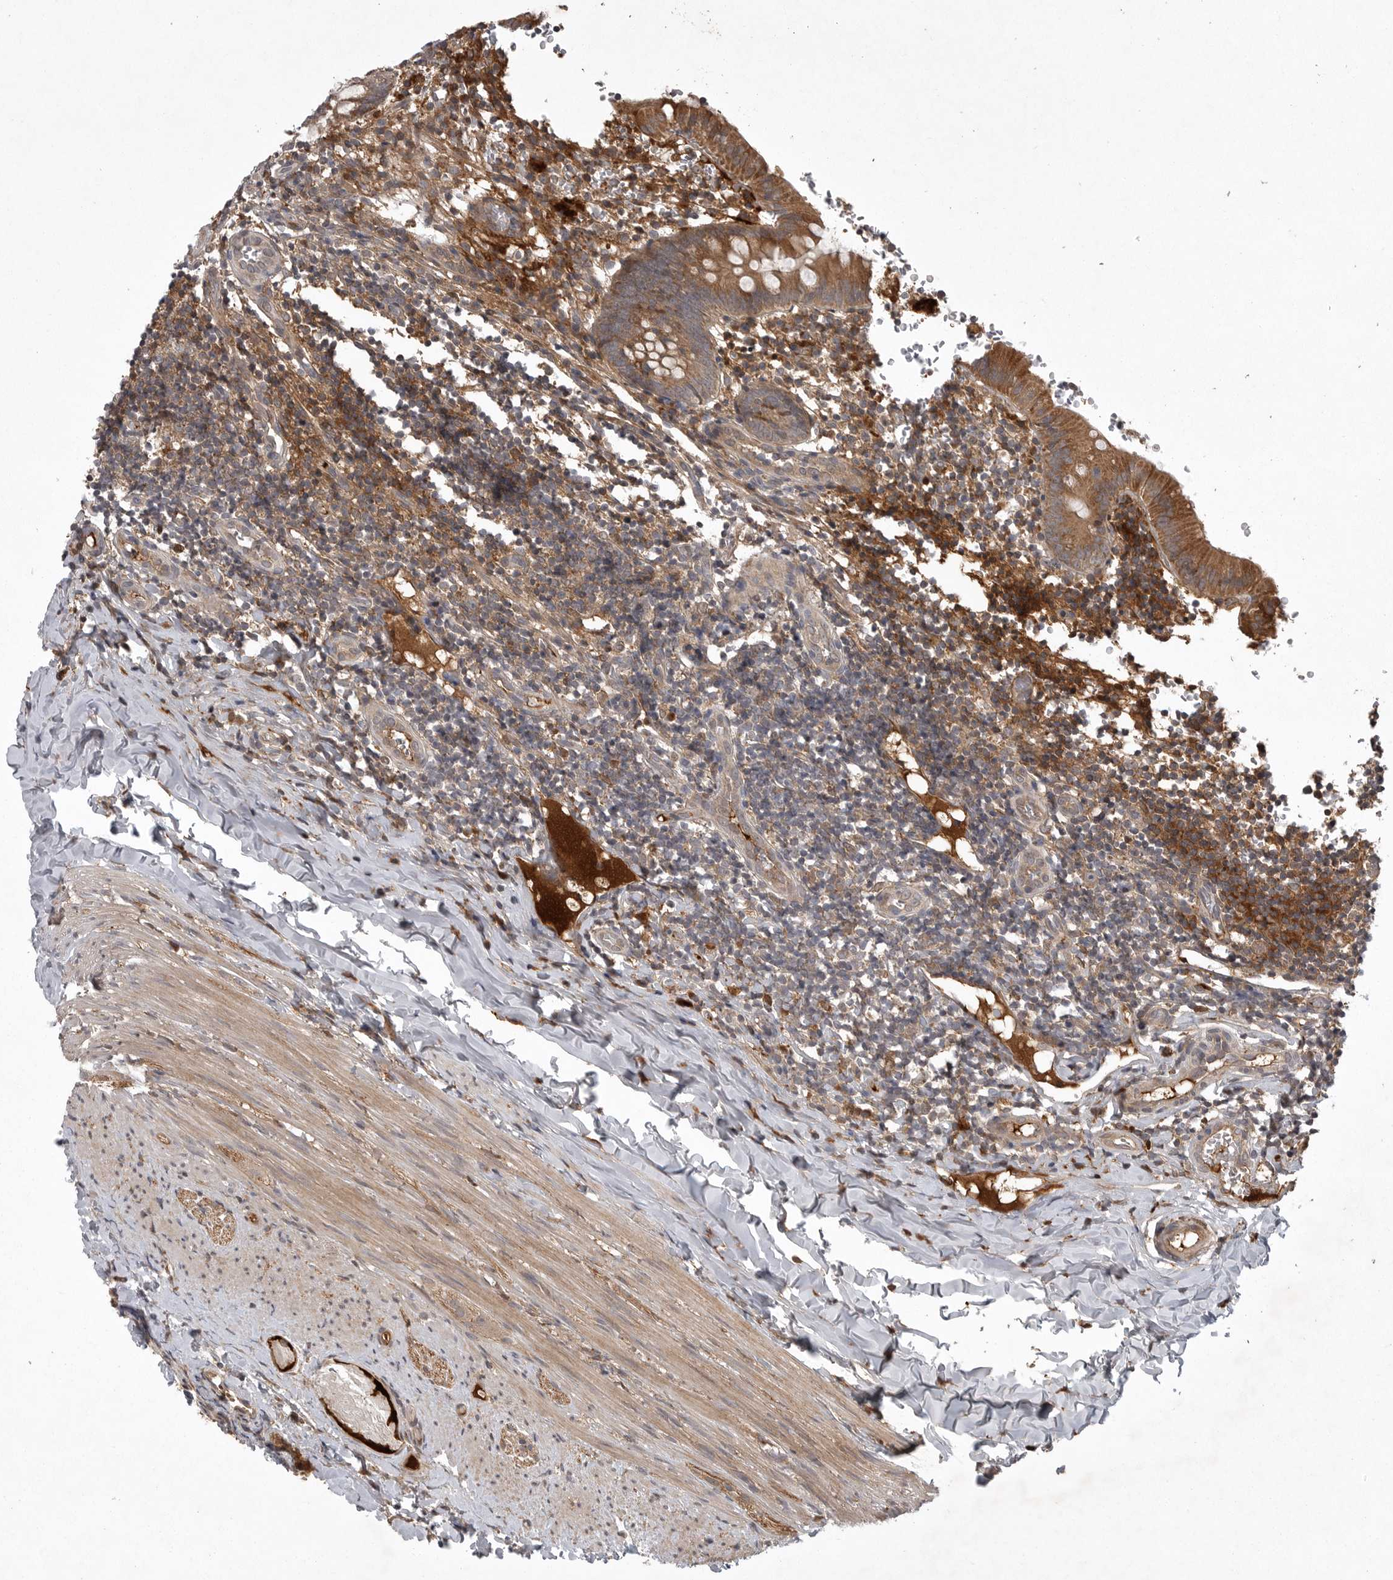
{"staining": {"intensity": "moderate", "quantity": ">75%", "location": "cytoplasmic/membranous"}, "tissue": "appendix", "cell_type": "Glandular cells", "image_type": "normal", "snomed": [{"axis": "morphology", "description": "Normal tissue, NOS"}, {"axis": "topography", "description": "Appendix"}], "caption": "Appendix was stained to show a protein in brown. There is medium levels of moderate cytoplasmic/membranous positivity in approximately >75% of glandular cells.", "gene": "GPR31", "patient": {"sex": "male", "age": 8}}